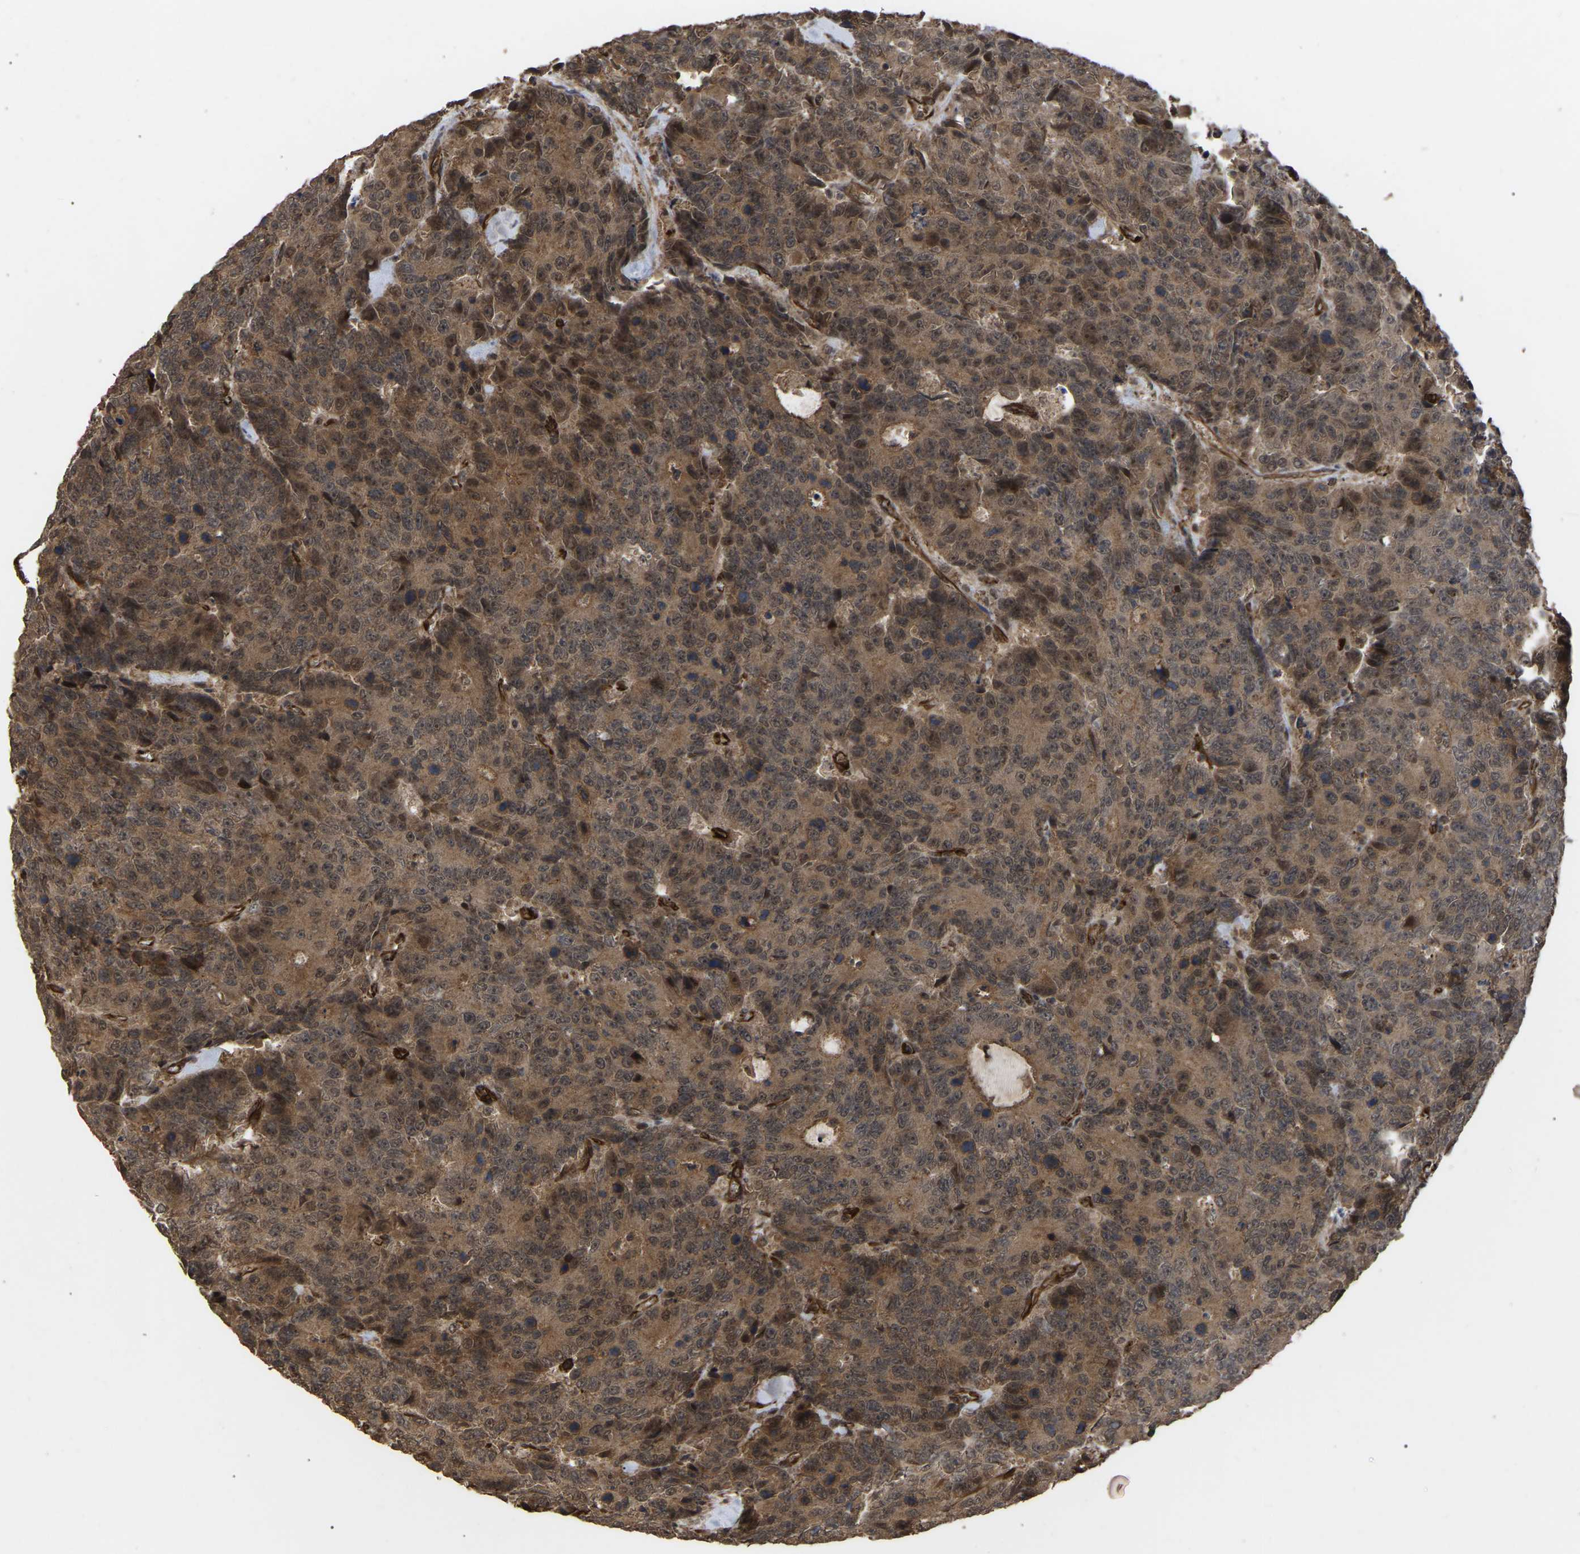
{"staining": {"intensity": "moderate", "quantity": ">75%", "location": "cytoplasmic/membranous"}, "tissue": "colorectal cancer", "cell_type": "Tumor cells", "image_type": "cancer", "snomed": [{"axis": "morphology", "description": "Adenocarcinoma, NOS"}, {"axis": "topography", "description": "Colon"}], "caption": "This is an image of immunohistochemistry (IHC) staining of colorectal adenocarcinoma, which shows moderate staining in the cytoplasmic/membranous of tumor cells.", "gene": "FAM161B", "patient": {"sex": "female", "age": 86}}